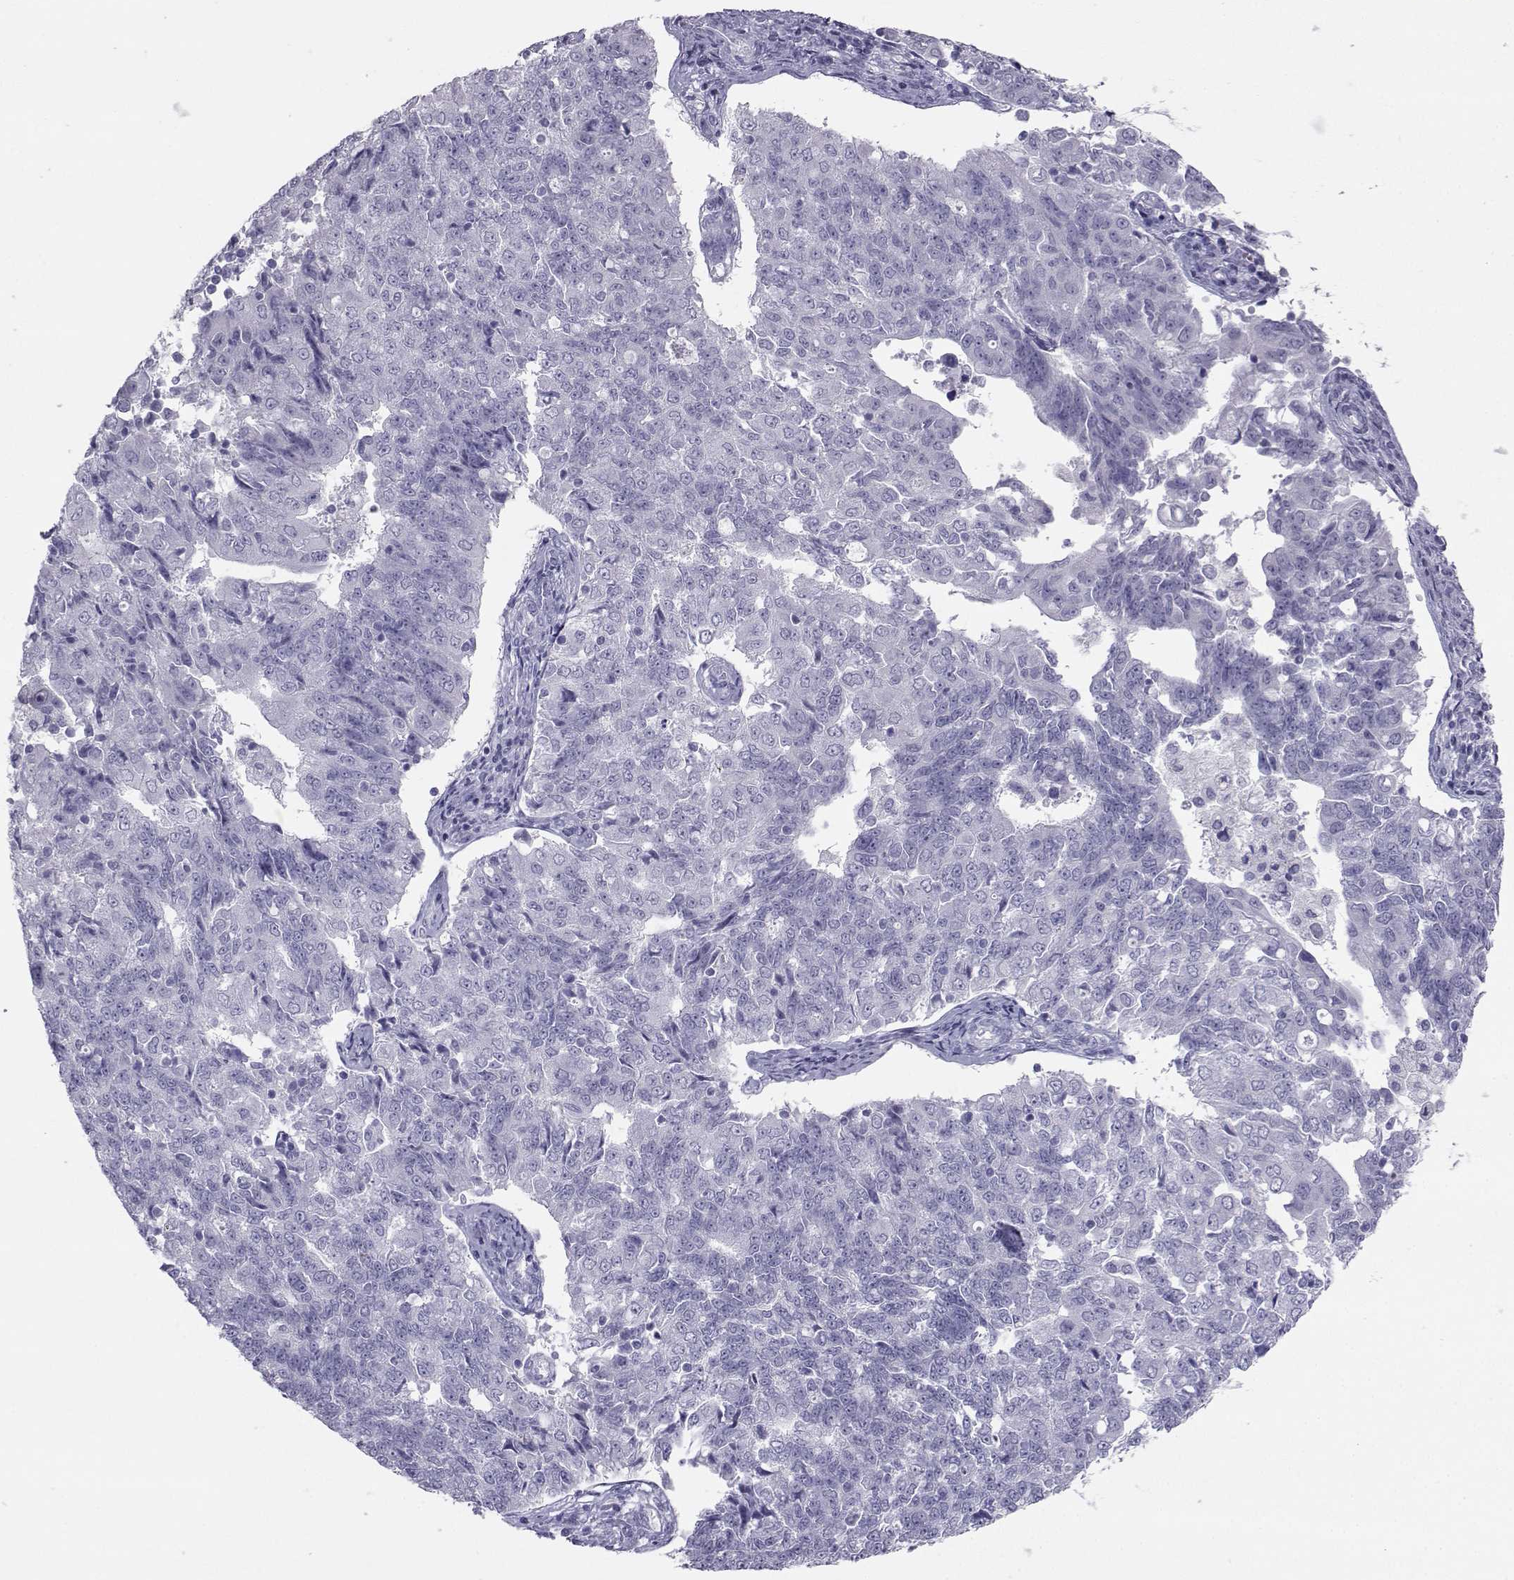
{"staining": {"intensity": "negative", "quantity": "none", "location": "none"}, "tissue": "endometrial cancer", "cell_type": "Tumor cells", "image_type": "cancer", "snomed": [{"axis": "morphology", "description": "Adenocarcinoma, NOS"}, {"axis": "topography", "description": "Endometrium"}], "caption": "Photomicrograph shows no protein positivity in tumor cells of endometrial adenocarcinoma tissue.", "gene": "SST", "patient": {"sex": "female", "age": 43}}